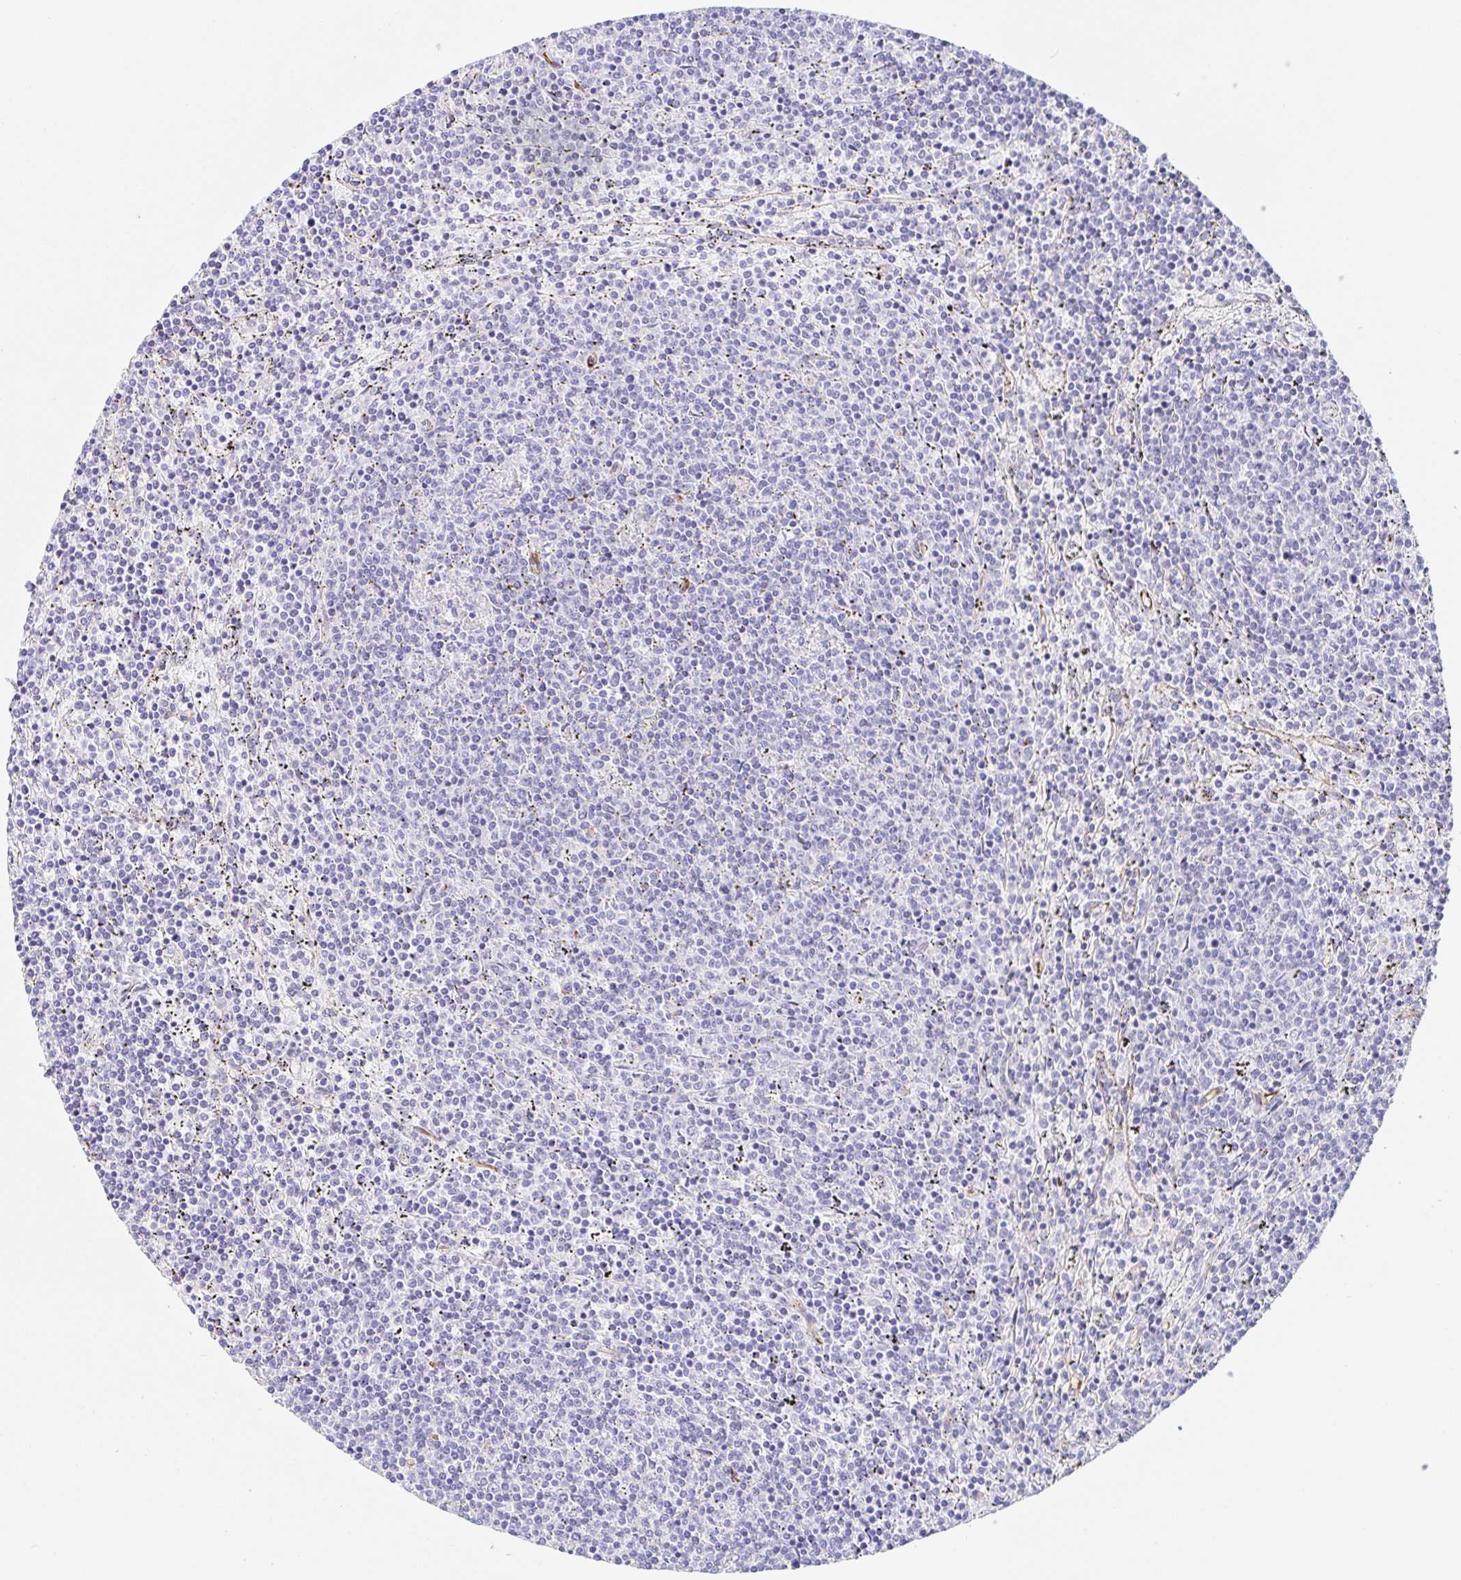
{"staining": {"intensity": "negative", "quantity": "none", "location": "none"}, "tissue": "lymphoma", "cell_type": "Tumor cells", "image_type": "cancer", "snomed": [{"axis": "morphology", "description": "Malignant lymphoma, non-Hodgkin's type, Low grade"}, {"axis": "topography", "description": "Spleen"}], "caption": "A micrograph of human low-grade malignant lymphoma, non-Hodgkin's type is negative for staining in tumor cells.", "gene": "DOCK1", "patient": {"sex": "female", "age": 50}}